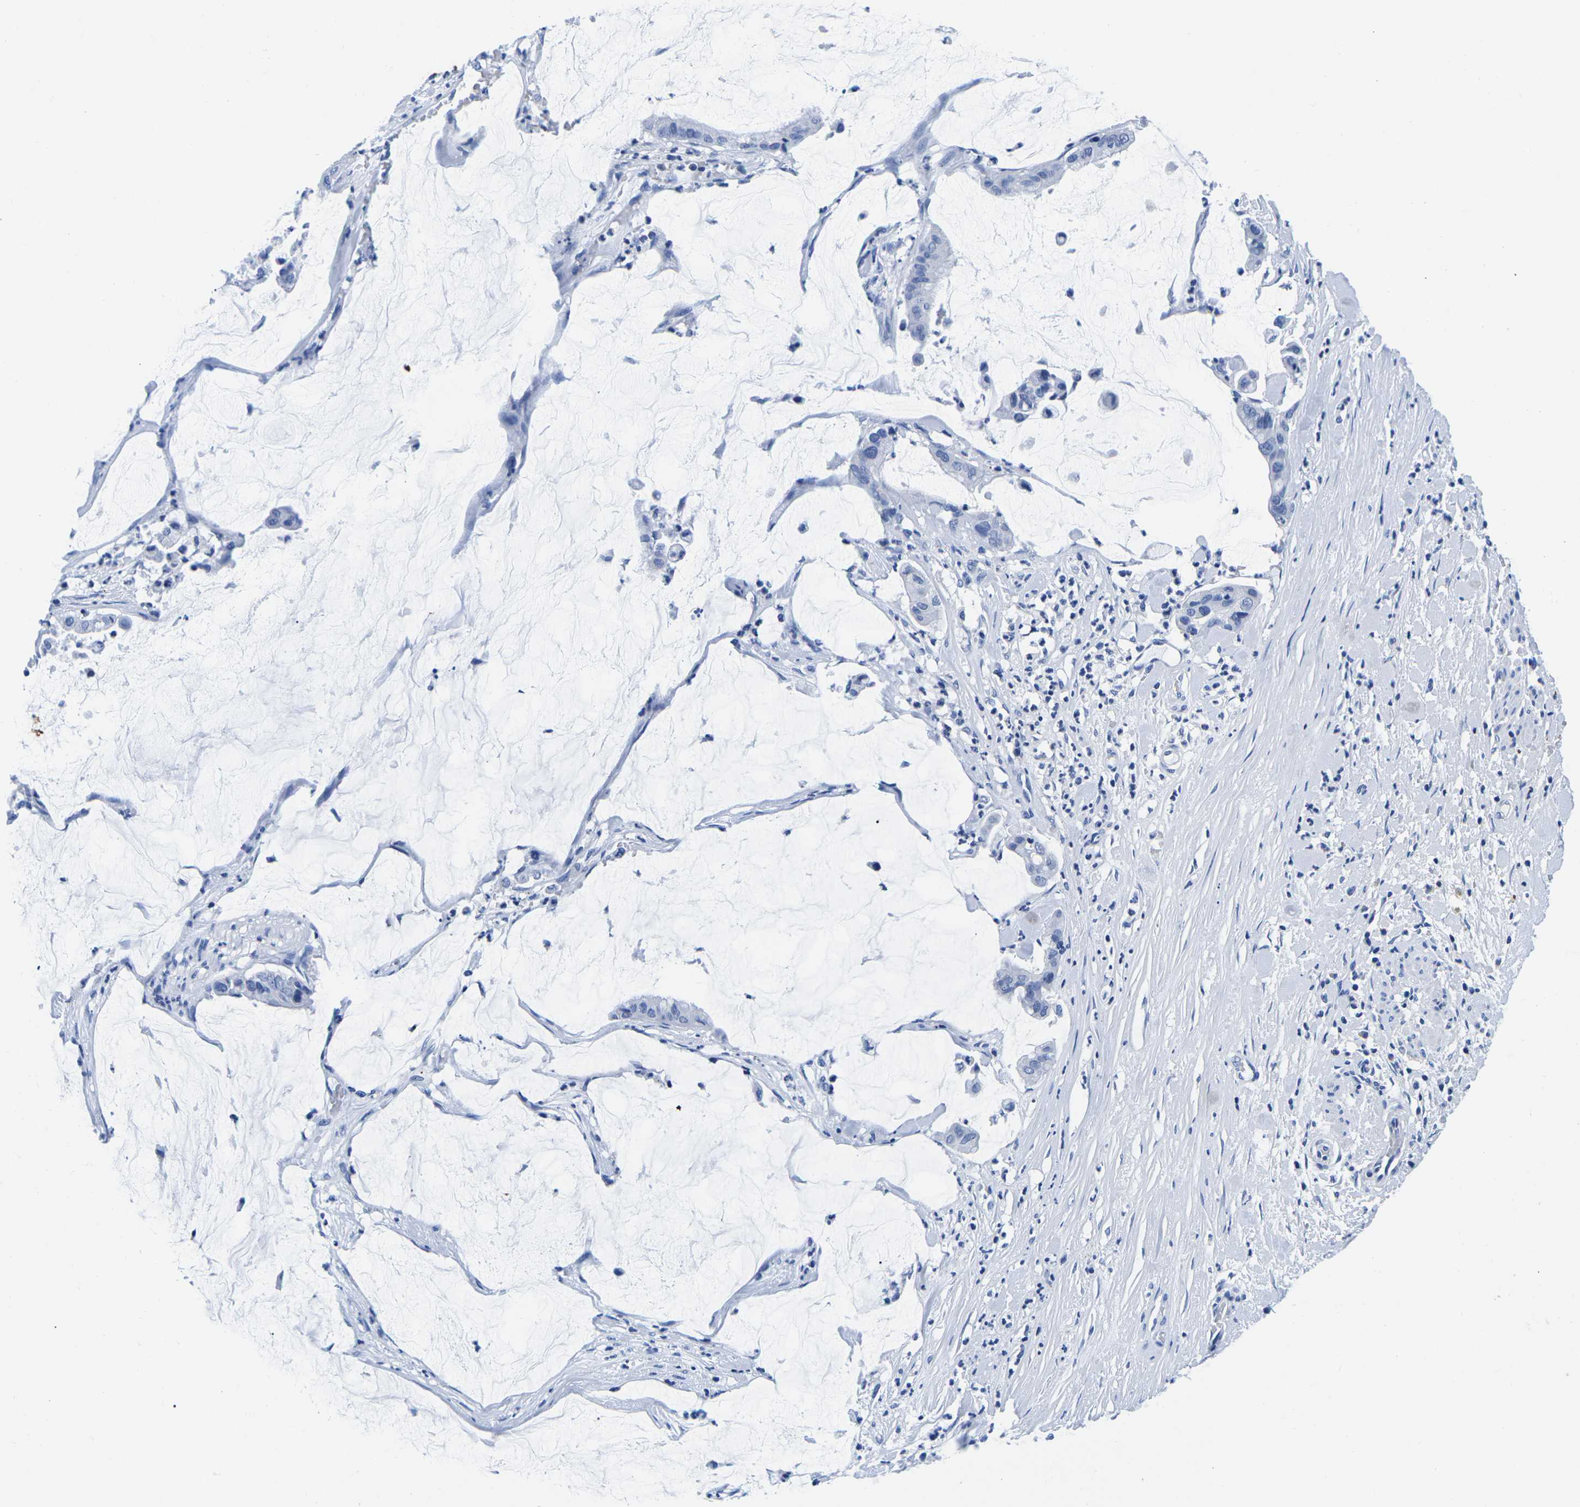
{"staining": {"intensity": "negative", "quantity": "none", "location": "none"}, "tissue": "pancreatic cancer", "cell_type": "Tumor cells", "image_type": "cancer", "snomed": [{"axis": "morphology", "description": "Adenocarcinoma, NOS"}, {"axis": "topography", "description": "Pancreas"}], "caption": "Tumor cells show no significant staining in pancreatic cancer (adenocarcinoma).", "gene": "CYP1A2", "patient": {"sex": "male", "age": 41}}